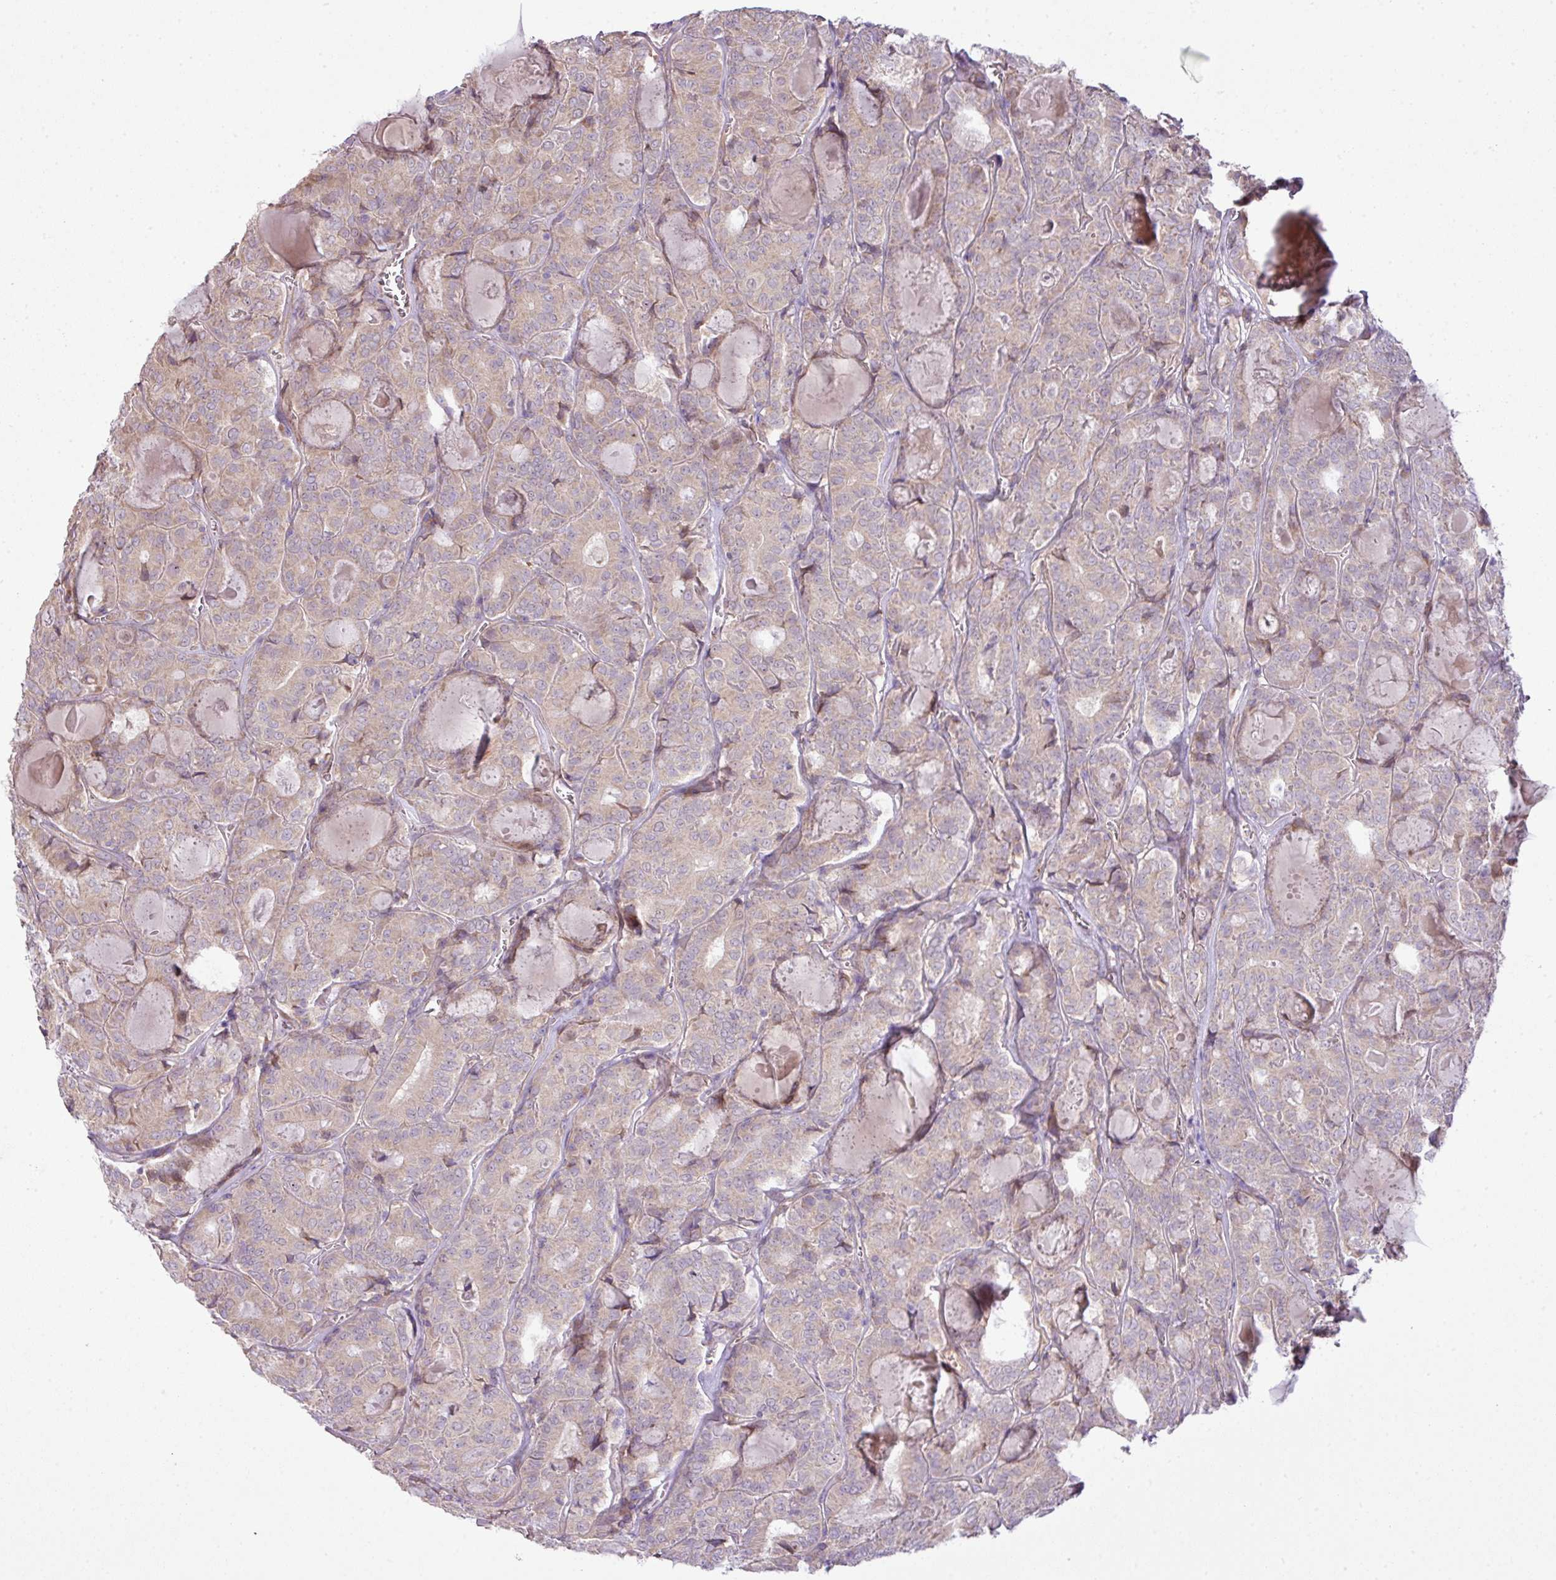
{"staining": {"intensity": "weak", "quantity": "25%-75%", "location": "cytoplasmic/membranous"}, "tissue": "thyroid cancer", "cell_type": "Tumor cells", "image_type": "cancer", "snomed": [{"axis": "morphology", "description": "Papillary adenocarcinoma, NOS"}, {"axis": "topography", "description": "Thyroid gland"}], "caption": "Protein expression analysis of thyroid papillary adenocarcinoma demonstrates weak cytoplasmic/membranous staining in about 25%-75% of tumor cells. Ihc stains the protein of interest in brown and the nuclei are stained blue.", "gene": "COX18", "patient": {"sex": "female", "age": 72}}